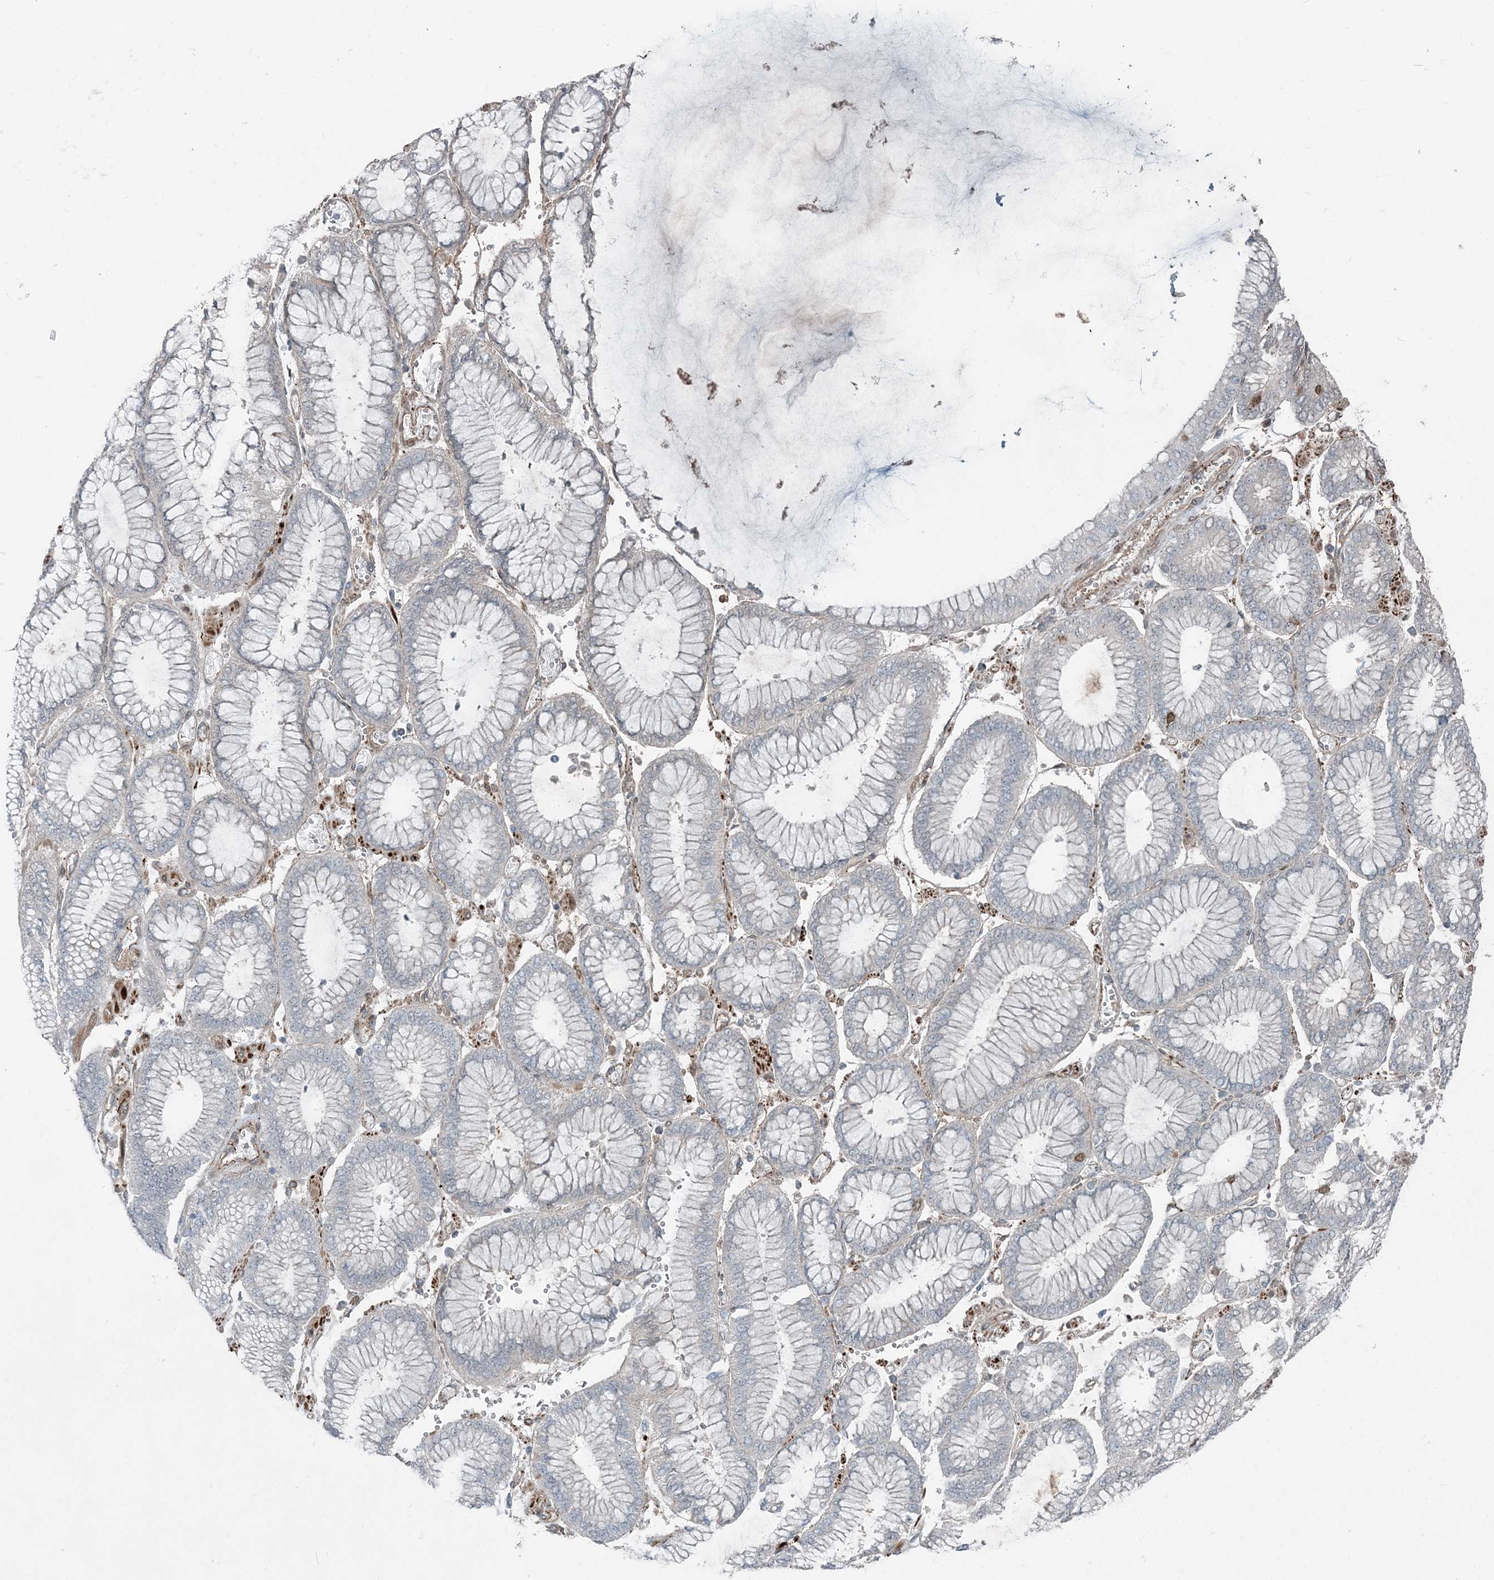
{"staining": {"intensity": "negative", "quantity": "none", "location": "none"}, "tissue": "stomach cancer", "cell_type": "Tumor cells", "image_type": "cancer", "snomed": [{"axis": "morphology", "description": "Adenocarcinoma, NOS"}, {"axis": "topography", "description": "Stomach"}], "caption": "This photomicrograph is of adenocarcinoma (stomach) stained with immunohistochemistry (IHC) to label a protein in brown with the nuclei are counter-stained blue. There is no positivity in tumor cells.", "gene": "FBXL17", "patient": {"sex": "male", "age": 76}}